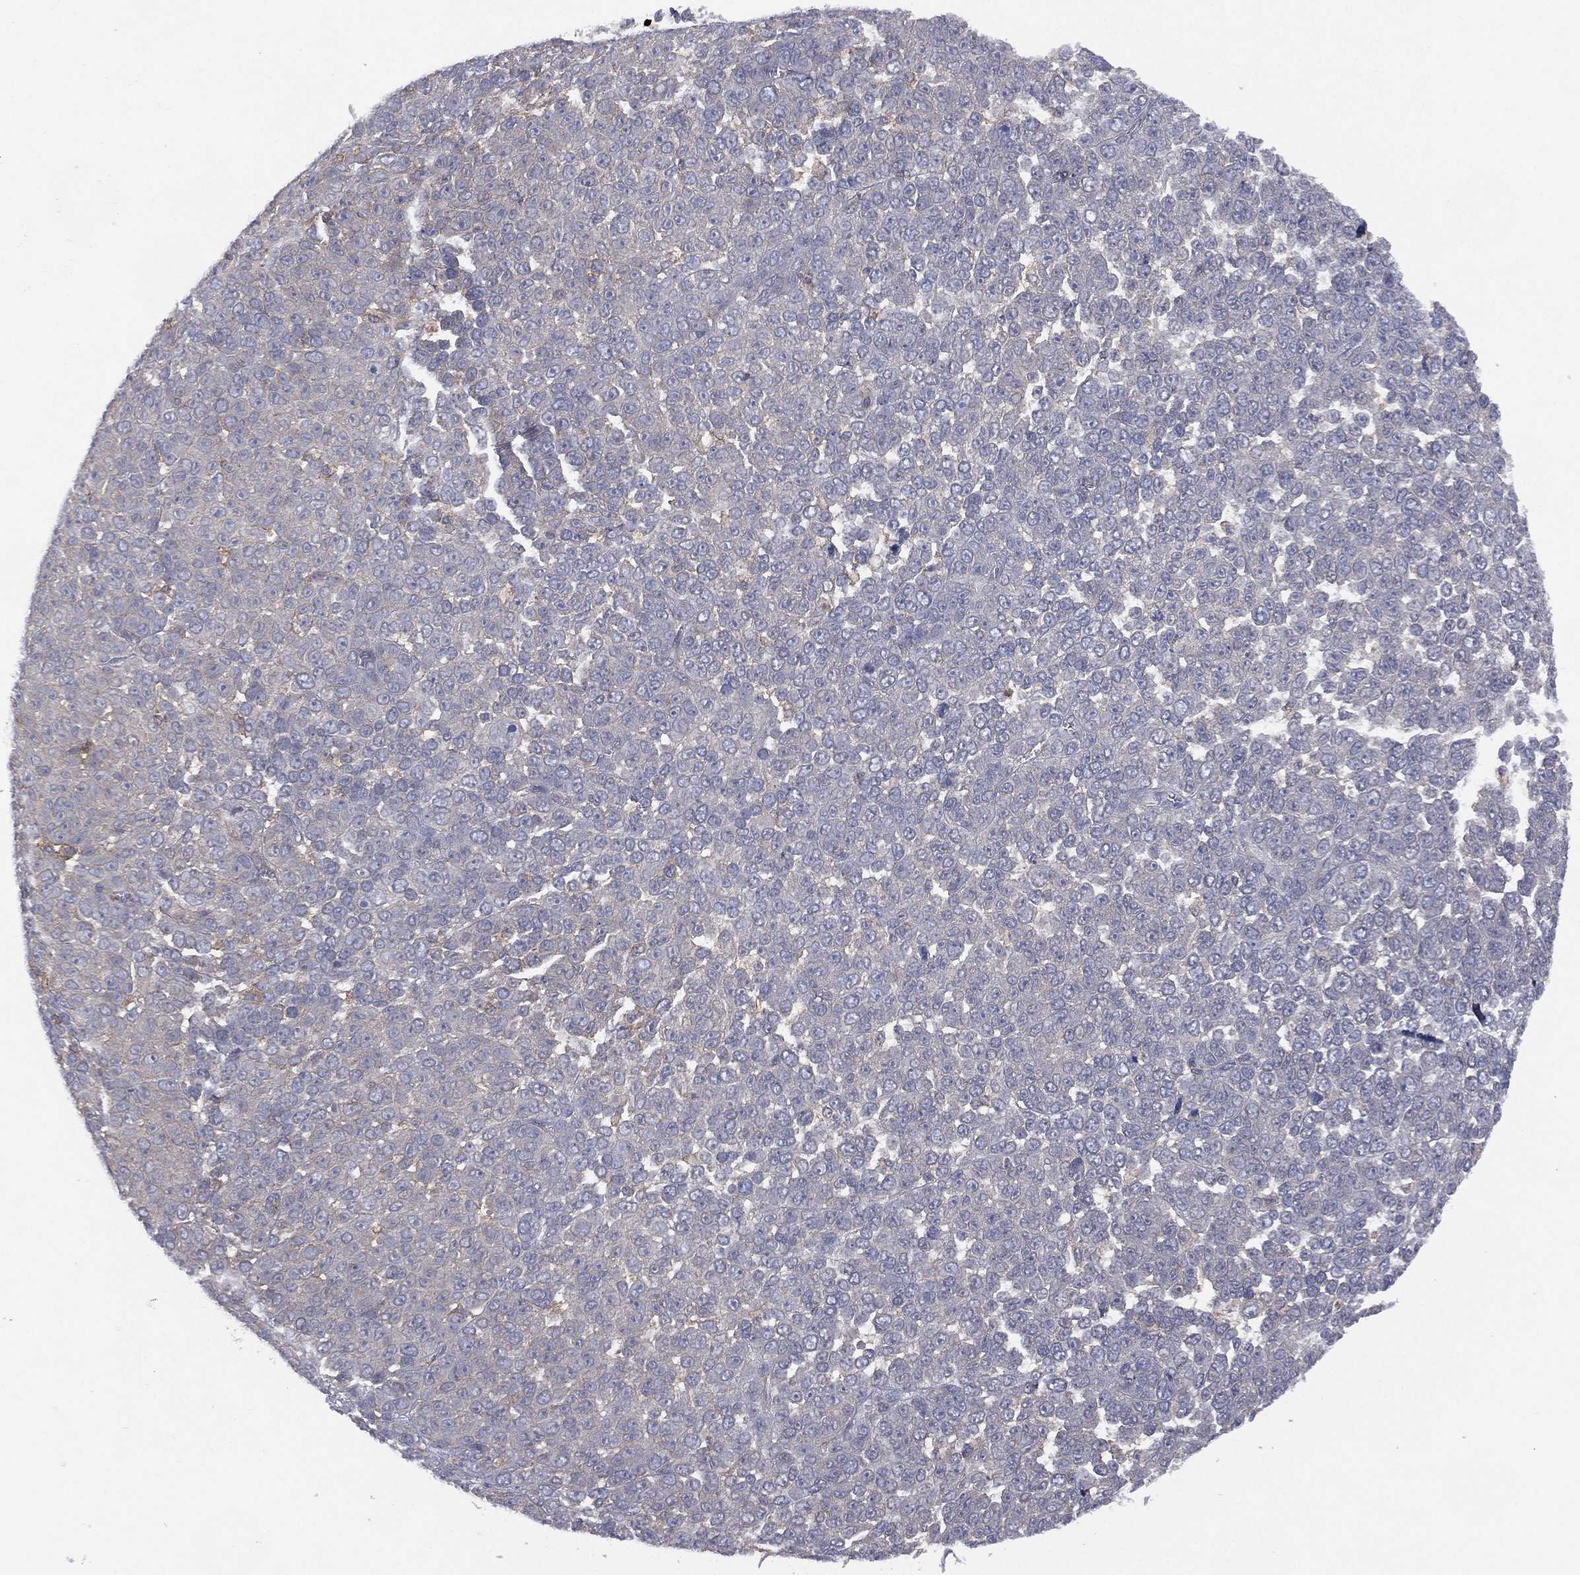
{"staining": {"intensity": "negative", "quantity": "none", "location": "none"}, "tissue": "melanoma", "cell_type": "Tumor cells", "image_type": "cancer", "snomed": [{"axis": "morphology", "description": "Malignant melanoma, NOS"}, {"axis": "topography", "description": "Skin"}], "caption": "IHC image of melanoma stained for a protein (brown), which exhibits no staining in tumor cells.", "gene": "DOCK8", "patient": {"sex": "female", "age": 95}}